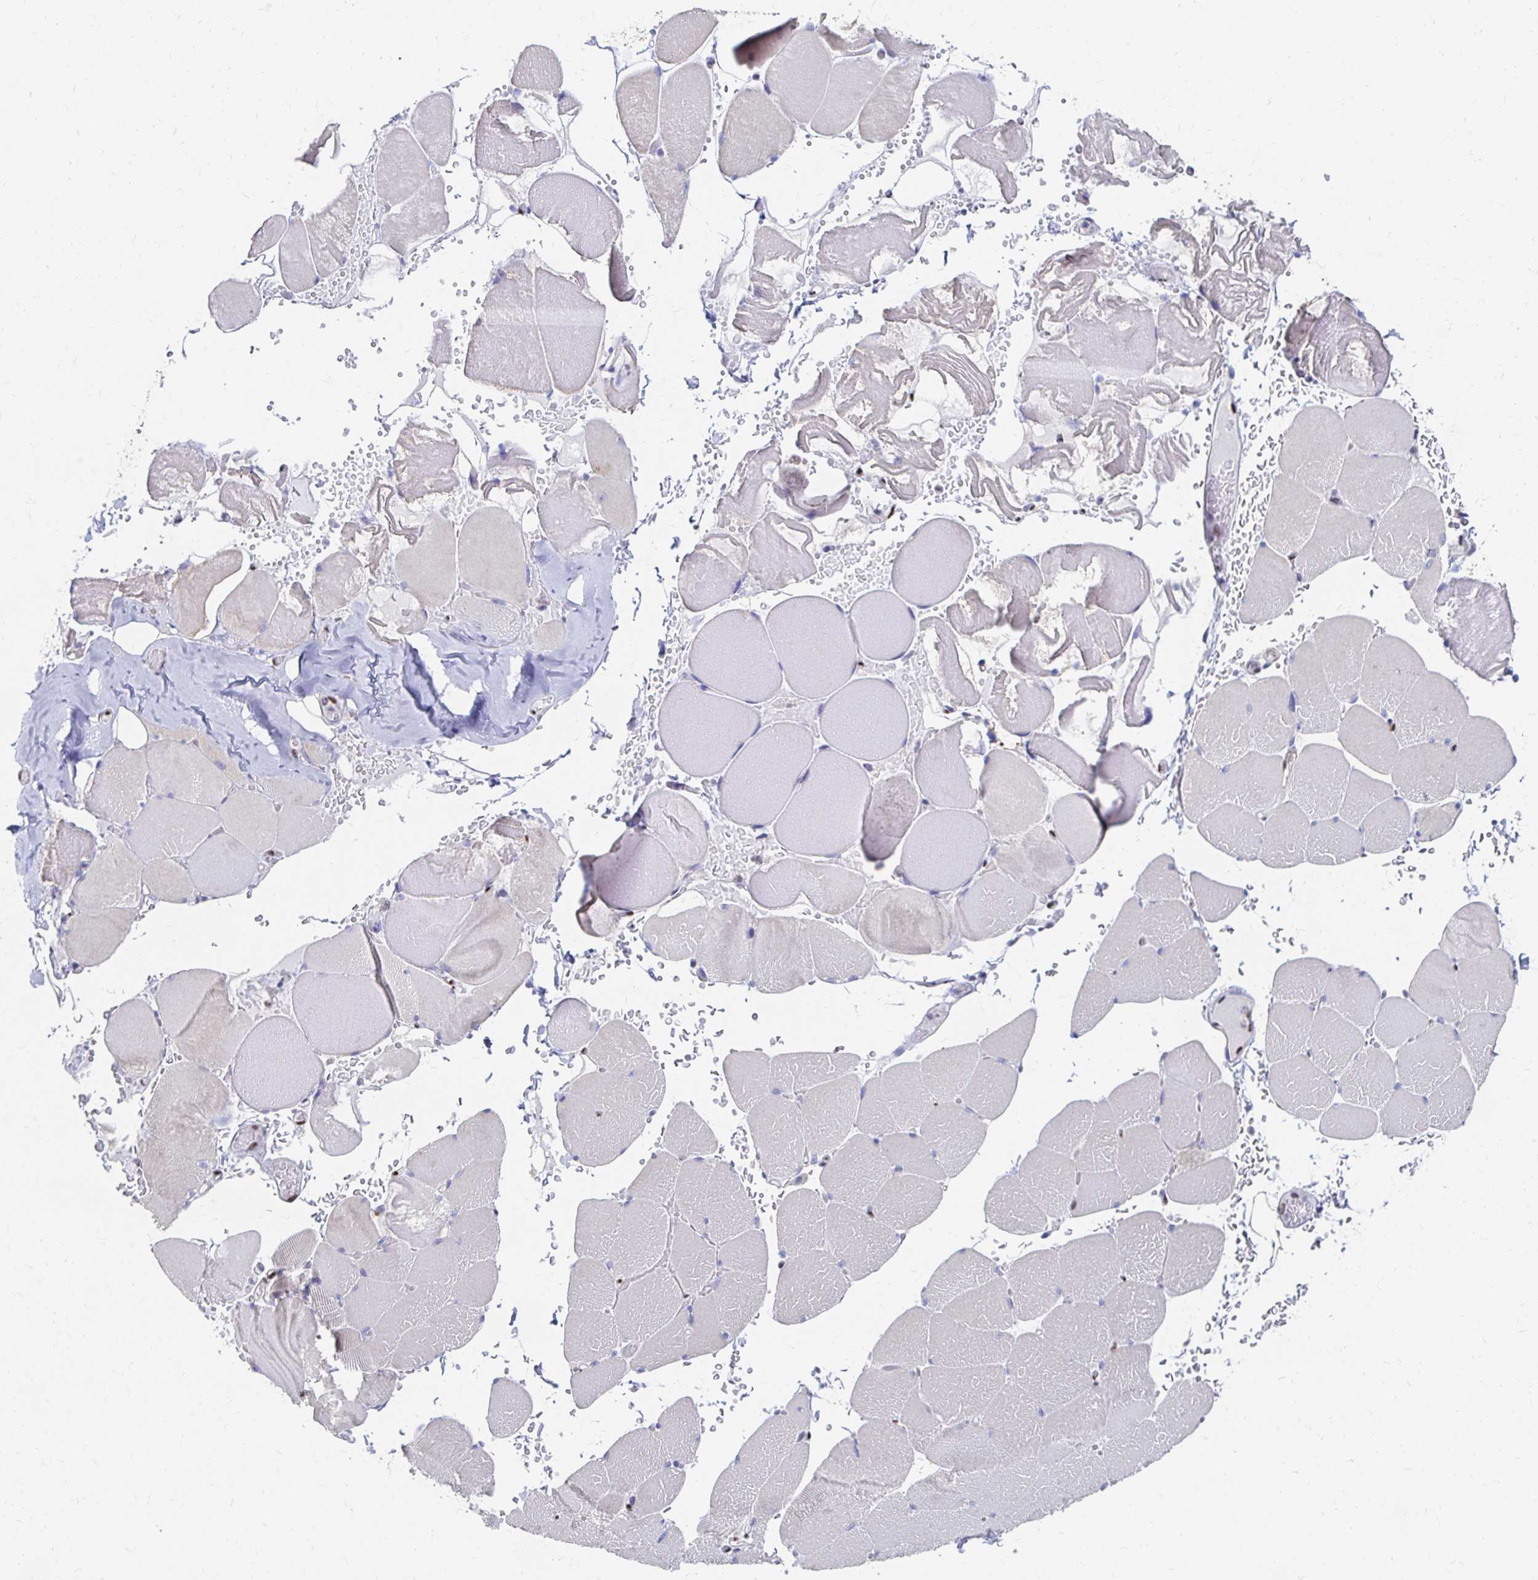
{"staining": {"intensity": "negative", "quantity": "none", "location": "none"}, "tissue": "skeletal muscle", "cell_type": "Myocytes", "image_type": "normal", "snomed": [{"axis": "morphology", "description": "Normal tissue, NOS"}, {"axis": "topography", "description": "Skeletal muscle"}], "caption": "IHC of unremarkable skeletal muscle shows no staining in myocytes.", "gene": "CLIC3", "patient": {"sex": "female", "age": 37}}